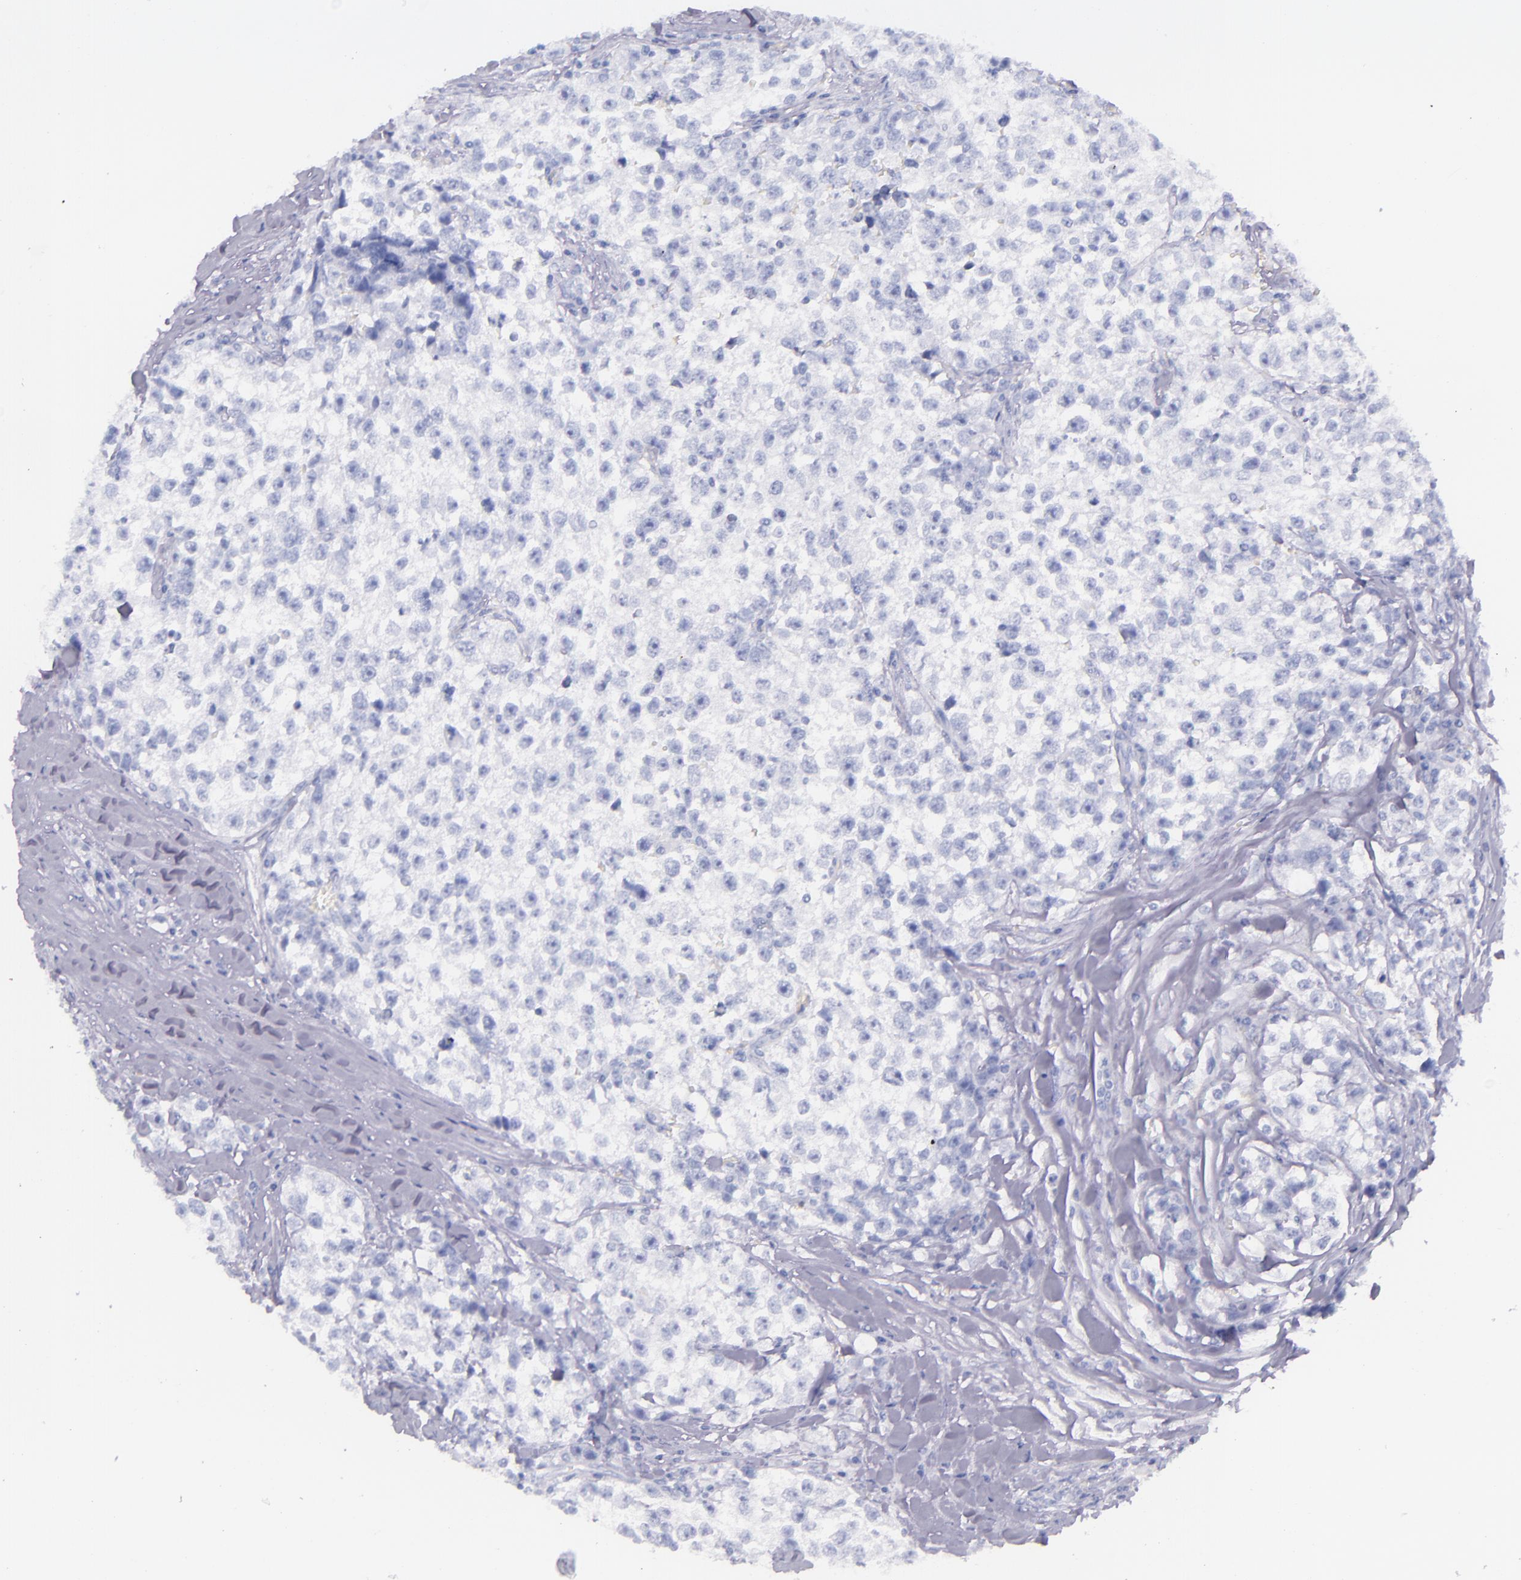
{"staining": {"intensity": "negative", "quantity": "none", "location": "none"}, "tissue": "testis cancer", "cell_type": "Tumor cells", "image_type": "cancer", "snomed": [{"axis": "morphology", "description": "Seminoma, NOS"}, {"axis": "morphology", "description": "Carcinoma, Embryonal, NOS"}, {"axis": "topography", "description": "Testis"}], "caption": "An immunohistochemistry photomicrograph of testis seminoma is shown. There is no staining in tumor cells of testis seminoma. The staining is performed using DAB (3,3'-diaminobenzidine) brown chromogen with nuclei counter-stained in using hematoxylin.", "gene": "SFTPB", "patient": {"sex": "male", "age": 30}}